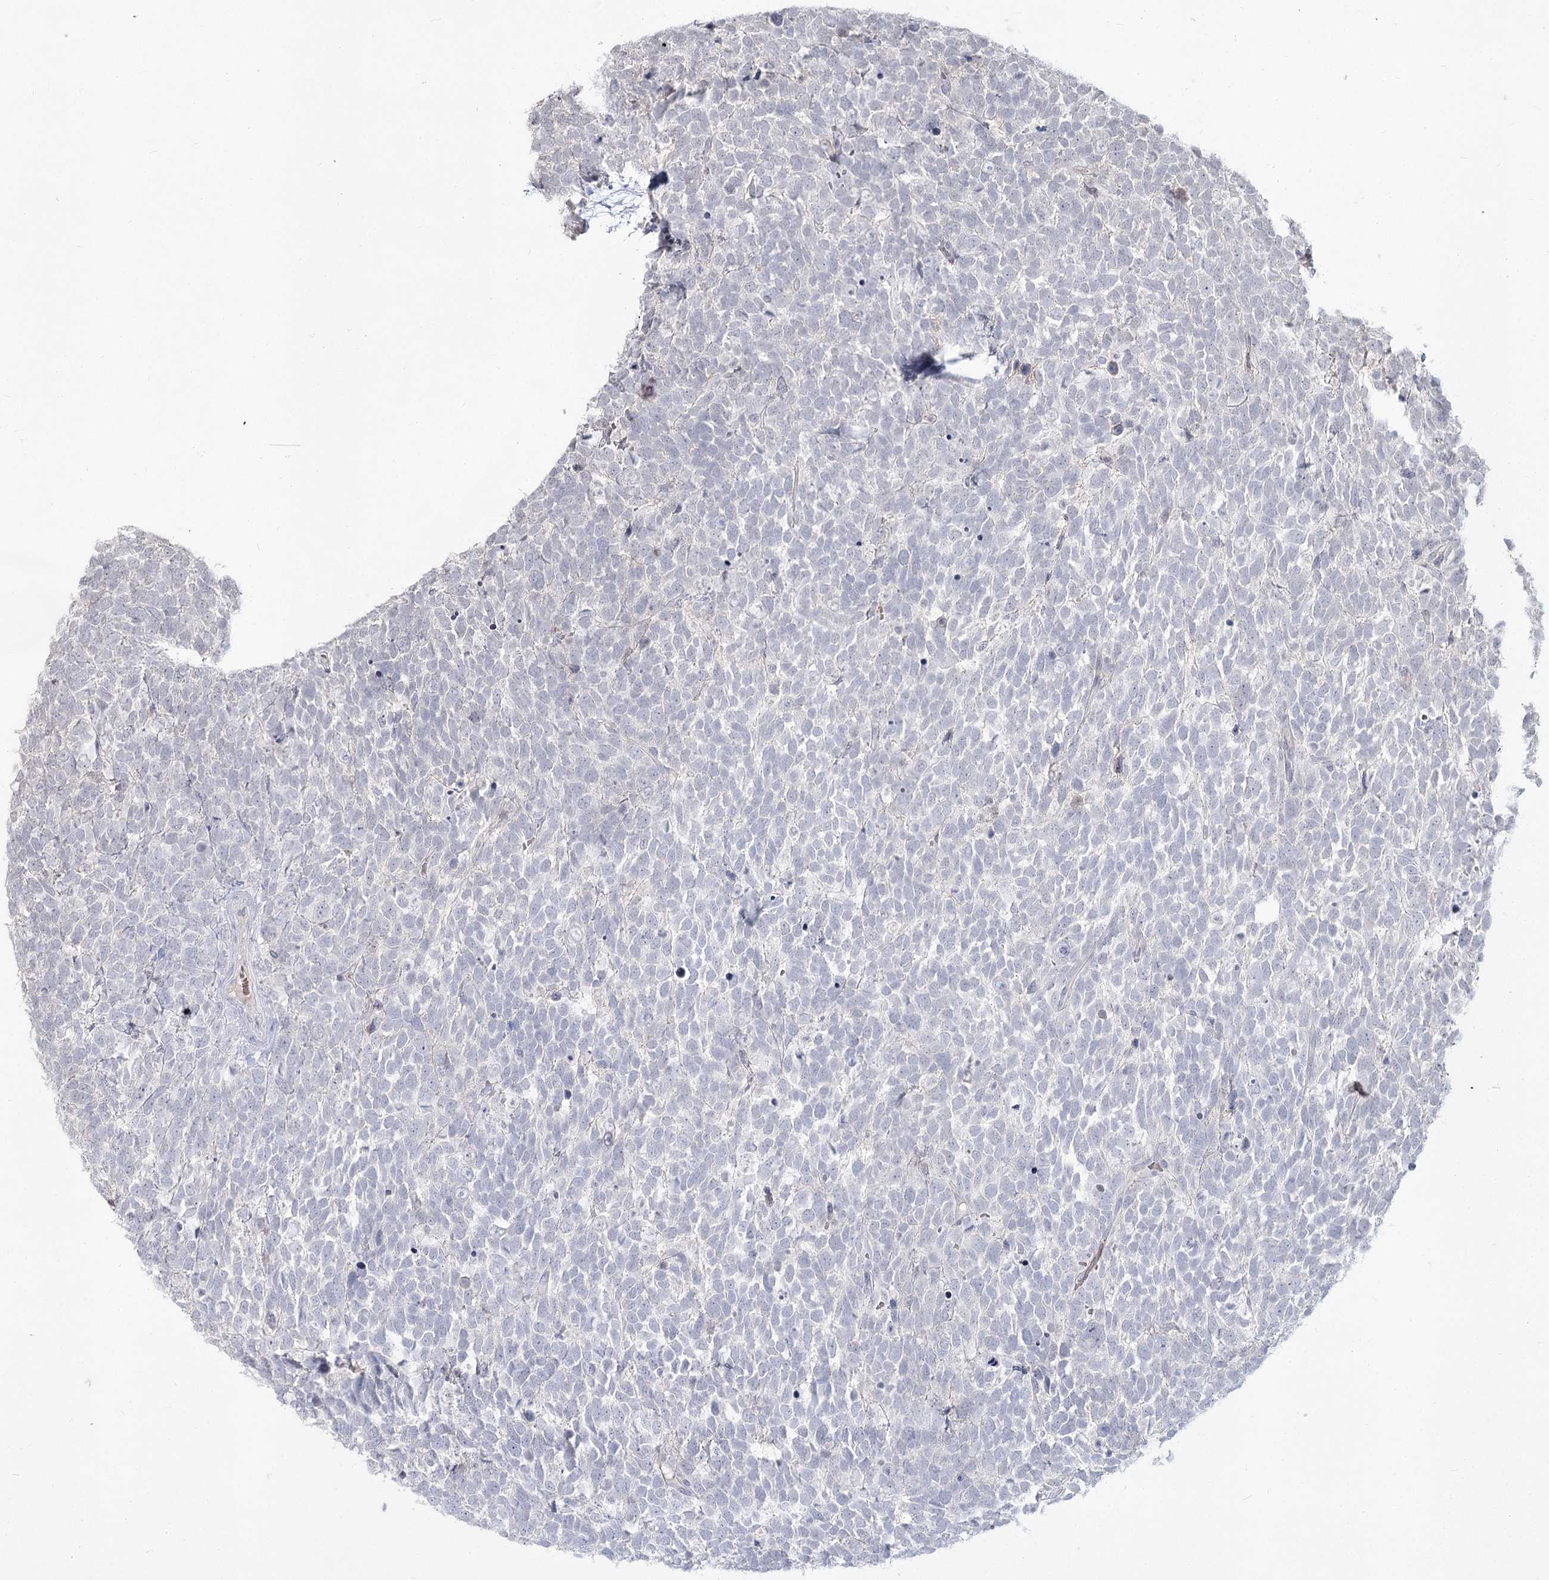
{"staining": {"intensity": "negative", "quantity": "none", "location": "none"}, "tissue": "urothelial cancer", "cell_type": "Tumor cells", "image_type": "cancer", "snomed": [{"axis": "morphology", "description": "Urothelial carcinoma, High grade"}, {"axis": "topography", "description": "Urinary bladder"}], "caption": "Immunohistochemical staining of human urothelial cancer exhibits no significant staining in tumor cells.", "gene": "LY6G5C", "patient": {"sex": "female", "age": 82}}